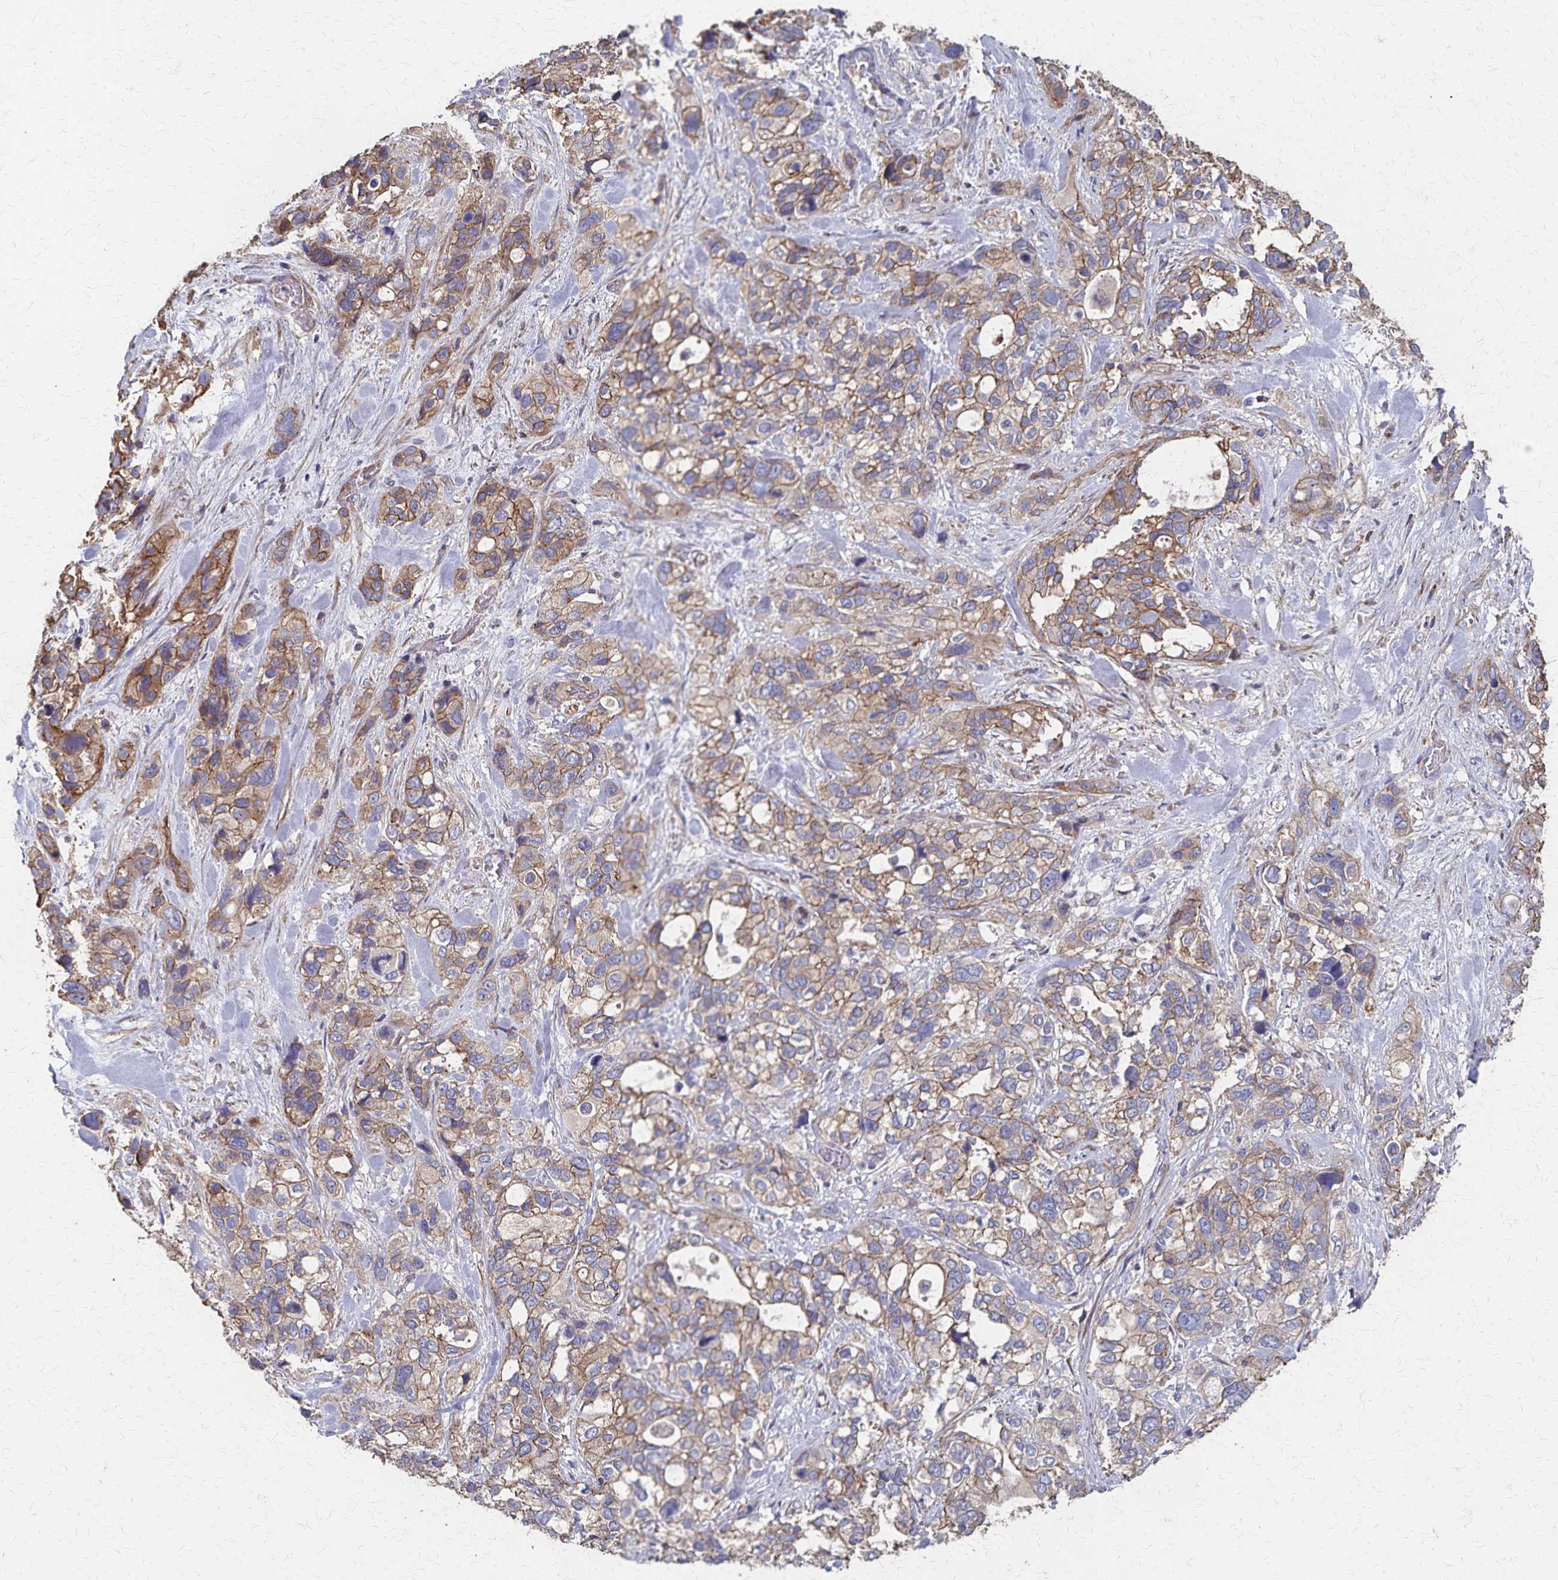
{"staining": {"intensity": "moderate", "quantity": "25%-75%", "location": "cytoplasmic/membranous"}, "tissue": "stomach cancer", "cell_type": "Tumor cells", "image_type": "cancer", "snomed": [{"axis": "morphology", "description": "Adenocarcinoma, NOS"}, {"axis": "topography", "description": "Stomach, upper"}], "caption": "A high-resolution photomicrograph shows immunohistochemistry staining of stomach cancer, which shows moderate cytoplasmic/membranous positivity in approximately 25%-75% of tumor cells.", "gene": "PGAP2", "patient": {"sex": "female", "age": 81}}